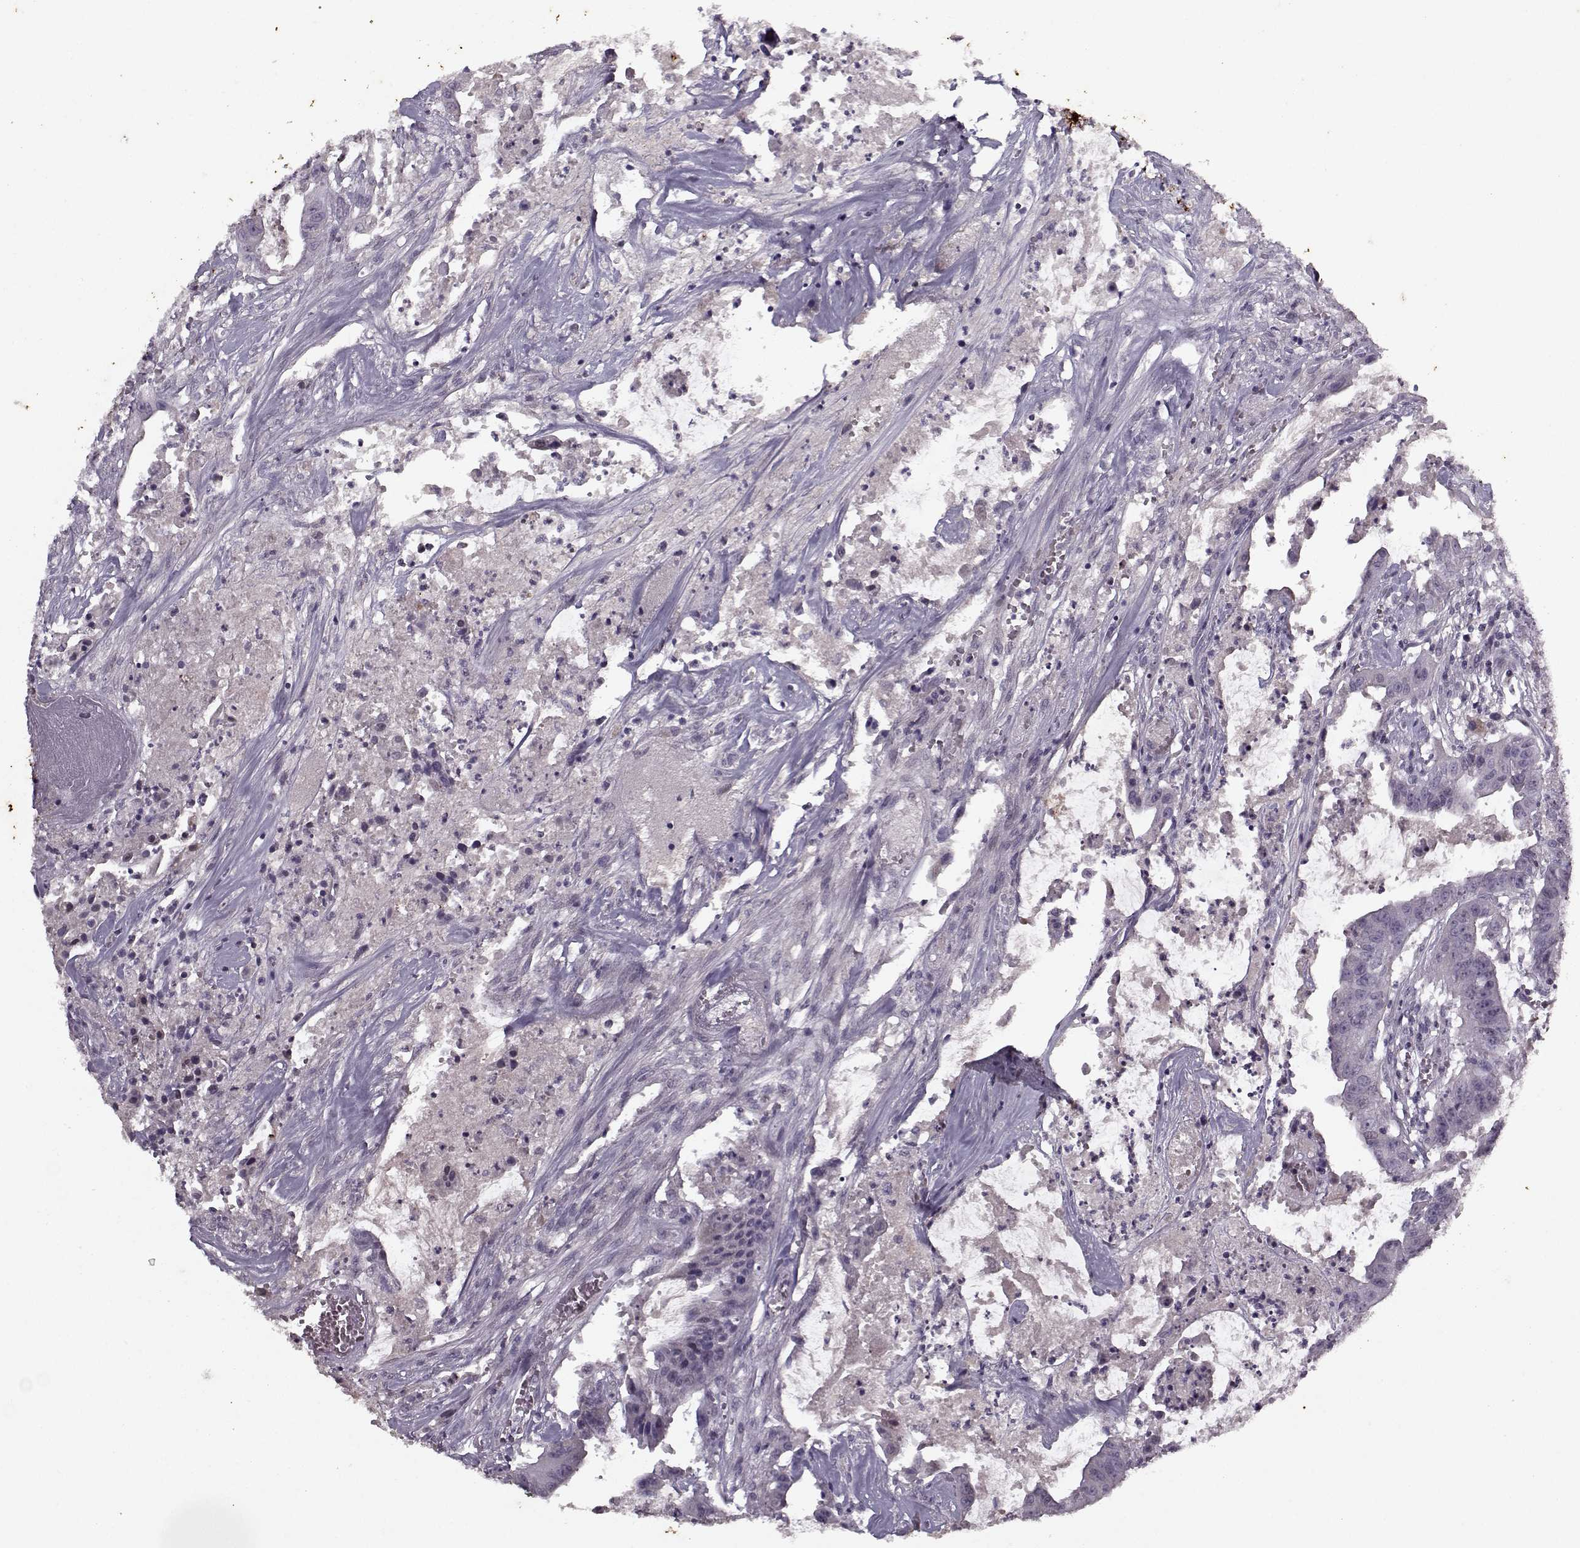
{"staining": {"intensity": "negative", "quantity": "none", "location": "none"}, "tissue": "colorectal cancer", "cell_type": "Tumor cells", "image_type": "cancer", "snomed": [{"axis": "morphology", "description": "Adenocarcinoma, NOS"}, {"axis": "topography", "description": "Colon"}], "caption": "Colorectal cancer was stained to show a protein in brown. There is no significant positivity in tumor cells.", "gene": "KRT9", "patient": {"sex": "male", "age": 33}}